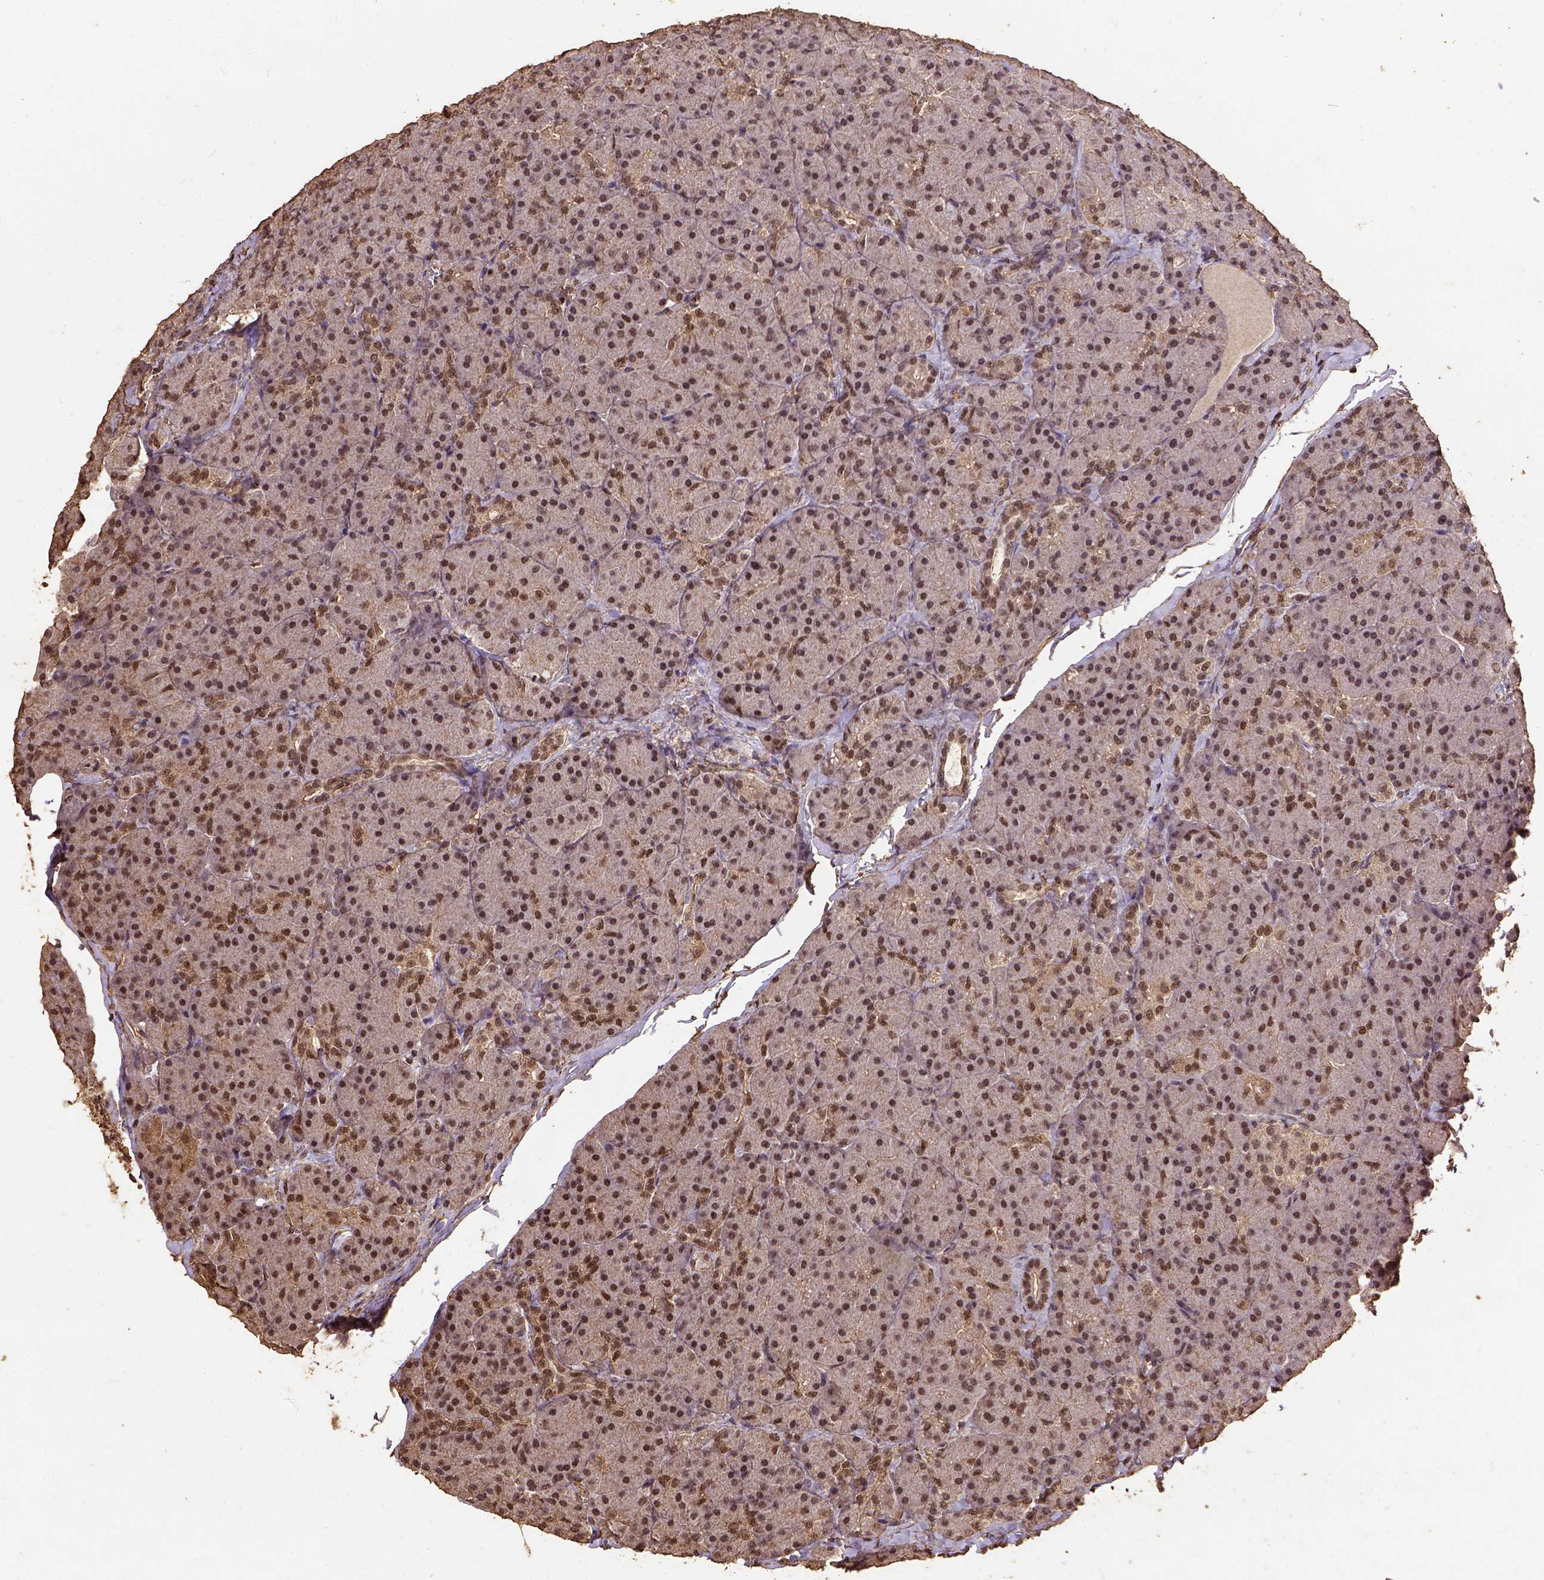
{"staining": {"intensity": "moderate", "quantity": ">75%", "location": "nuclear"}, "tissue": "pancreas", "cell_type": "Exocrine glandular cells", "image_type": "normal", "snomed": [{"axis": "morphology", "description": "Normal tissue, NOS"}, {"axis": "topography", "description": "Pancreas"}], "caption": "A brown stain shows moderate nuclear staining of a protein in exocrine glandular cells of normal pancreas.", "gene": "NACC1", "patient": {"sex": "male", "age": 57}}